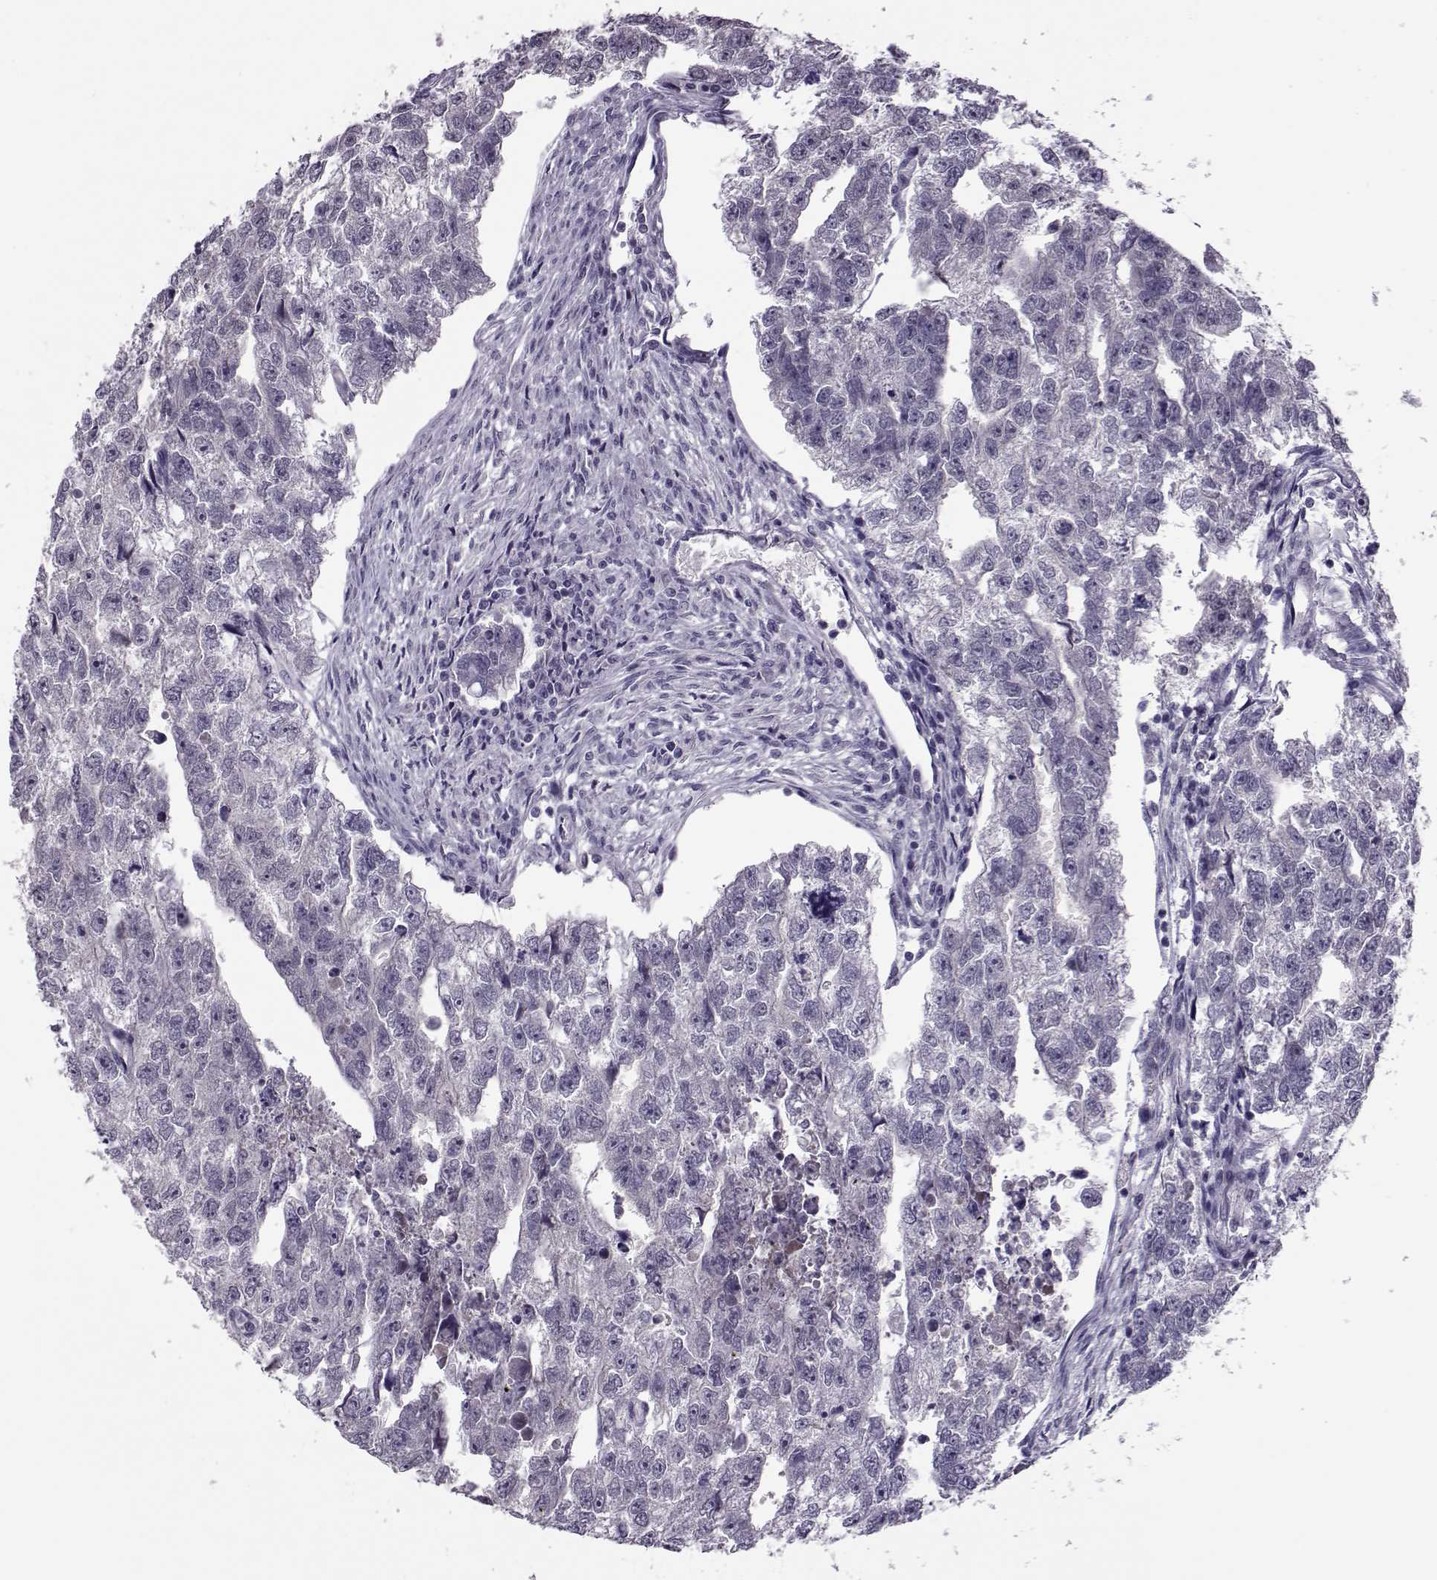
{"staining": {"intensity": "negative", "quantity": "none", "location": "none"}, "tissue": "testis cancer", "cell_type": "Tumor cells", "image_type": "cancer", "snomed": [{"axis": "morphology", "description": "Carcinoma, Embryonal, NOS"}, {"axis": "morphology", "description": "Teratoma, malignant, NOS"}, {"axis": "topography", "description": "Testis"}], "caption": "Tumor cells are negative for protein expression in human testis cancer.", "gene": "ASRGL1", "patient": {"sex": "male", "age": 44}}